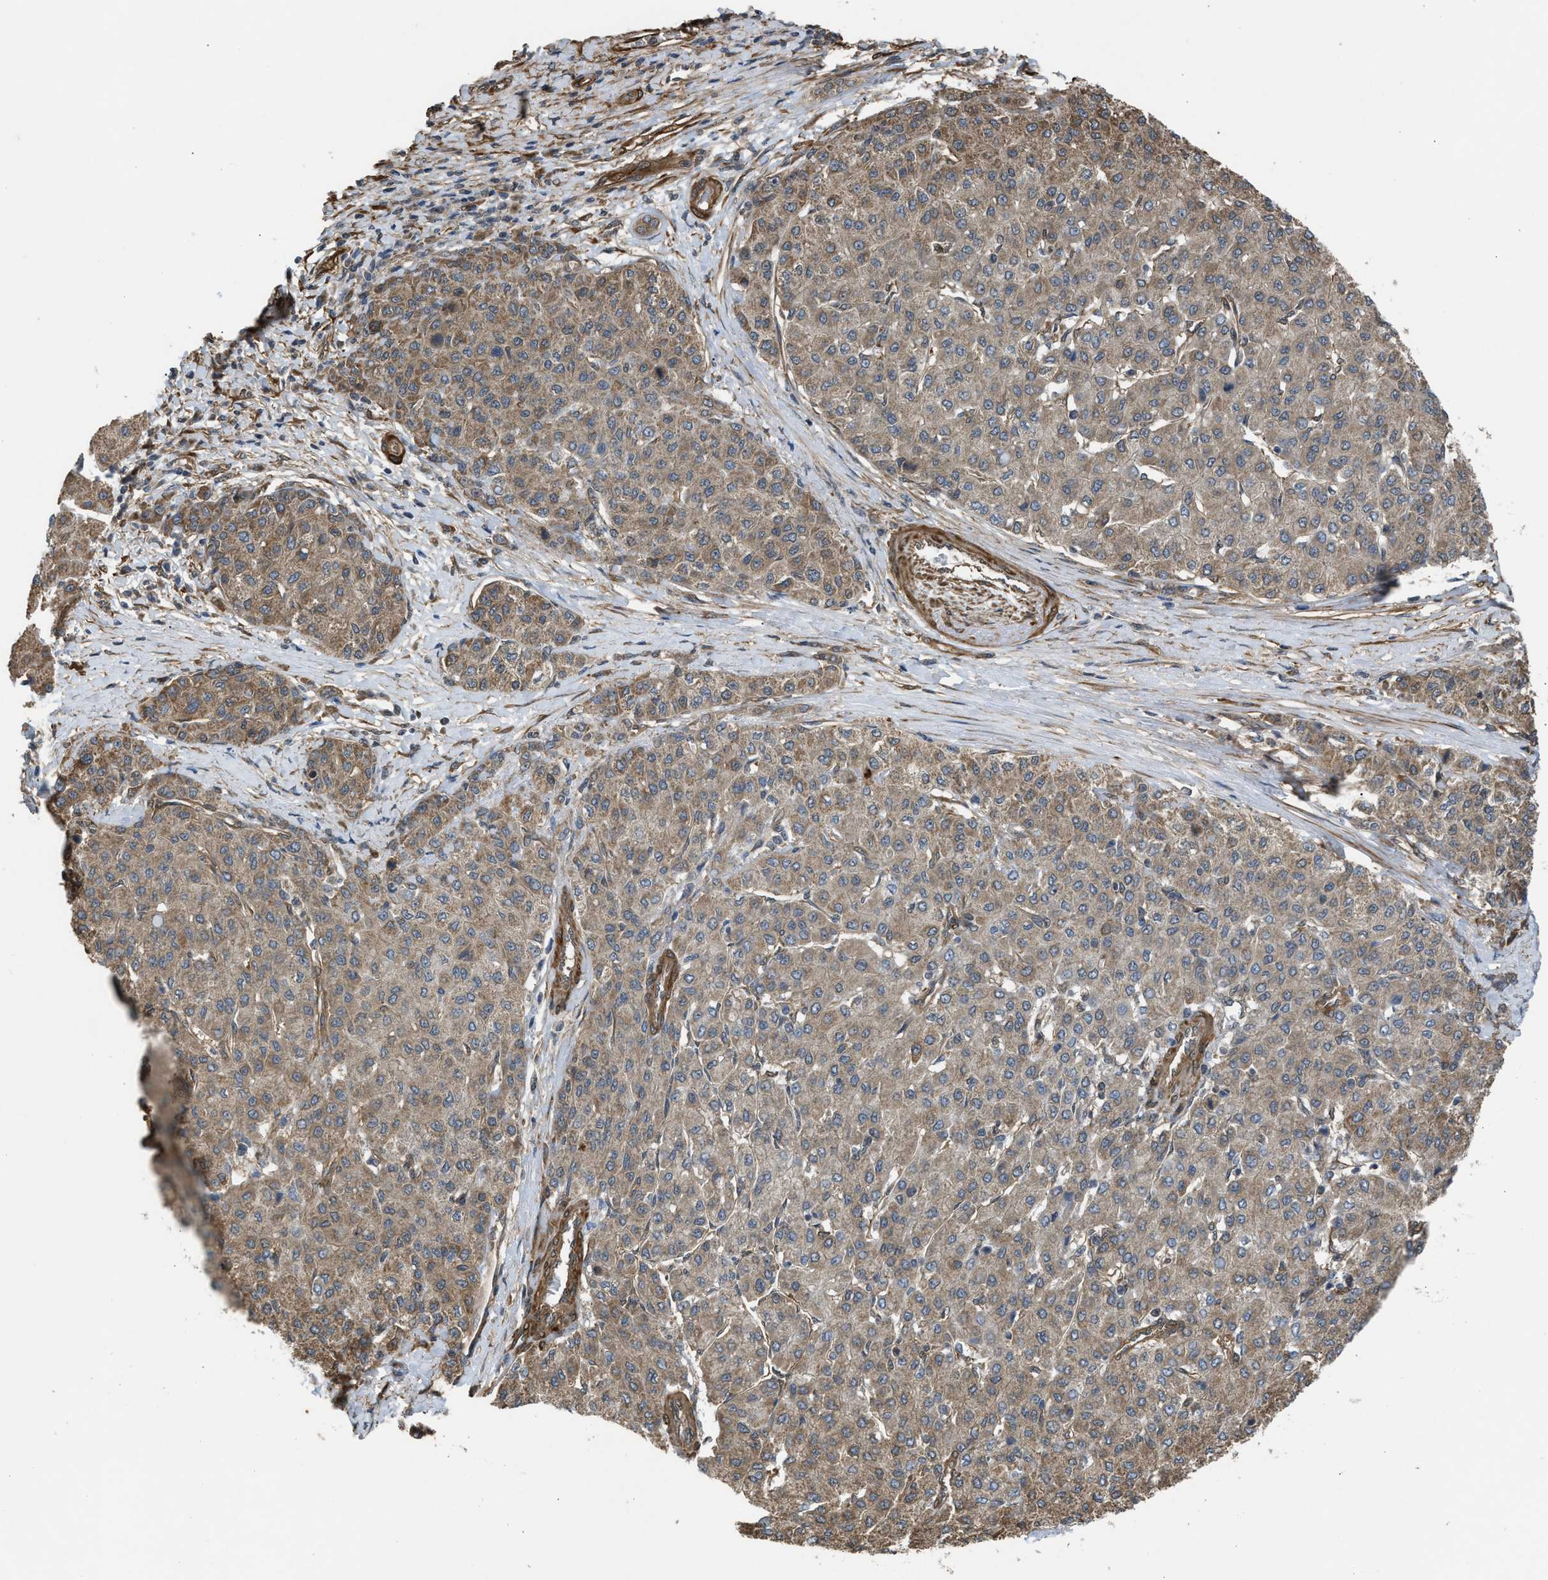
{"staining": {"intensity": "weak", "quantity": ">75%", "location": "cytoplasmic/membranous"}, "tissue": "liver cancer", "cell_type": "Tumor cells", "image_type": "cancer", "snomed": [{"axis": "morphology", "description": "Carcinoma, Hepatocellular, NOS"}, {"axis": "topography", "description": "Liver"}], "caption": "Protein staining of liver cancer (hepatocellular carcinoma) tissue shows weak cytoplasmic/membranous expression in about >75% of tumor cells.", "gene": "BAG3", "patient": {"sex": "male", "age": 65}}